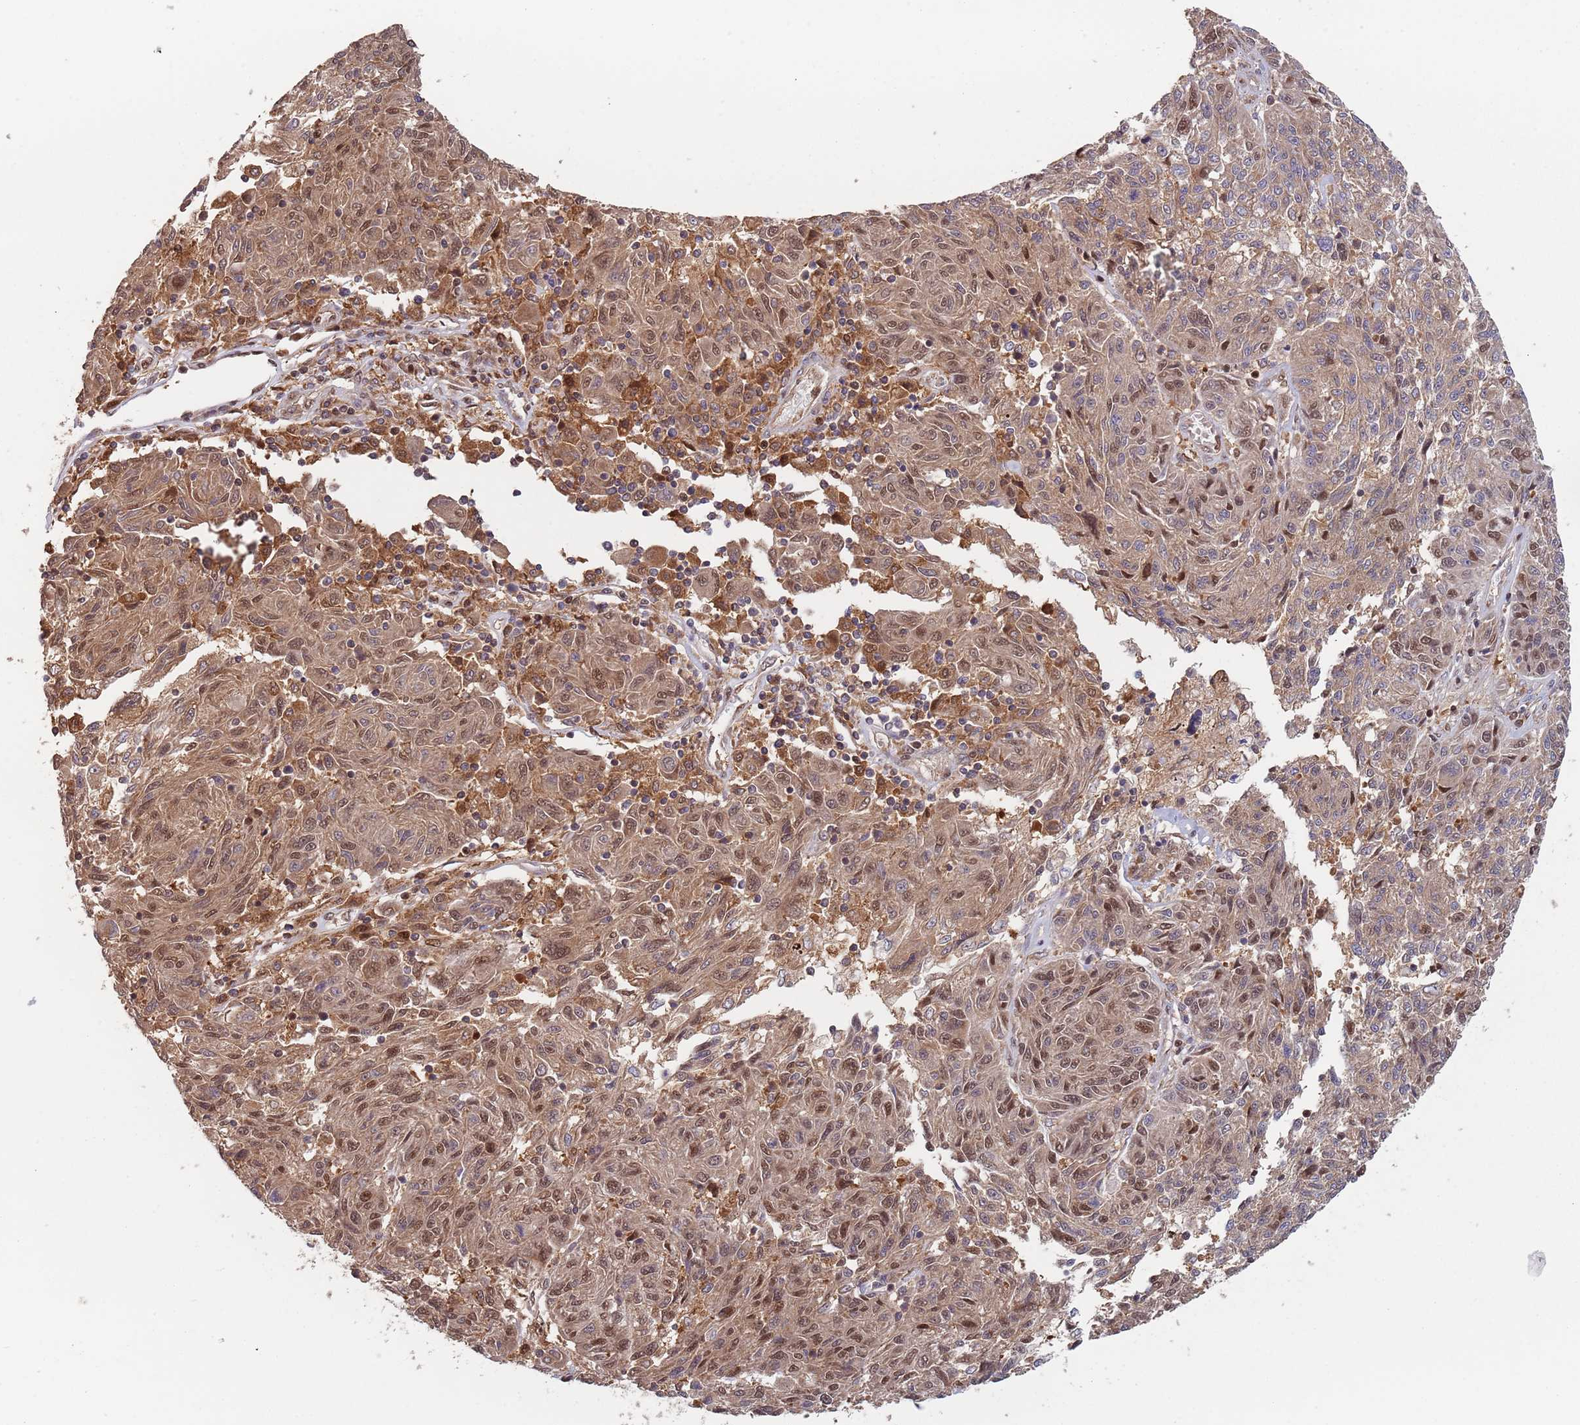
{"staining": {"intensity": "moderate", "quantity": ">75%", "location": "cytoplasmic/membranous,nuclear"}, "tissue": "melanoma", "cell_type": "Tumor cells", "image_type": "cancer", "snomed": [{"axis": "morphology", "description": "Malignant melanoma, NOS"}, {"axis": "topography", "description": "Skin"}], "caption": "The image displays a brown stain indicating the presence of a protein in the cytoplasmic/membranous and nuclear of tumor cells in melanoma.", "gene": "GDI2", "patient": {"sex": "male", "age": 53}}